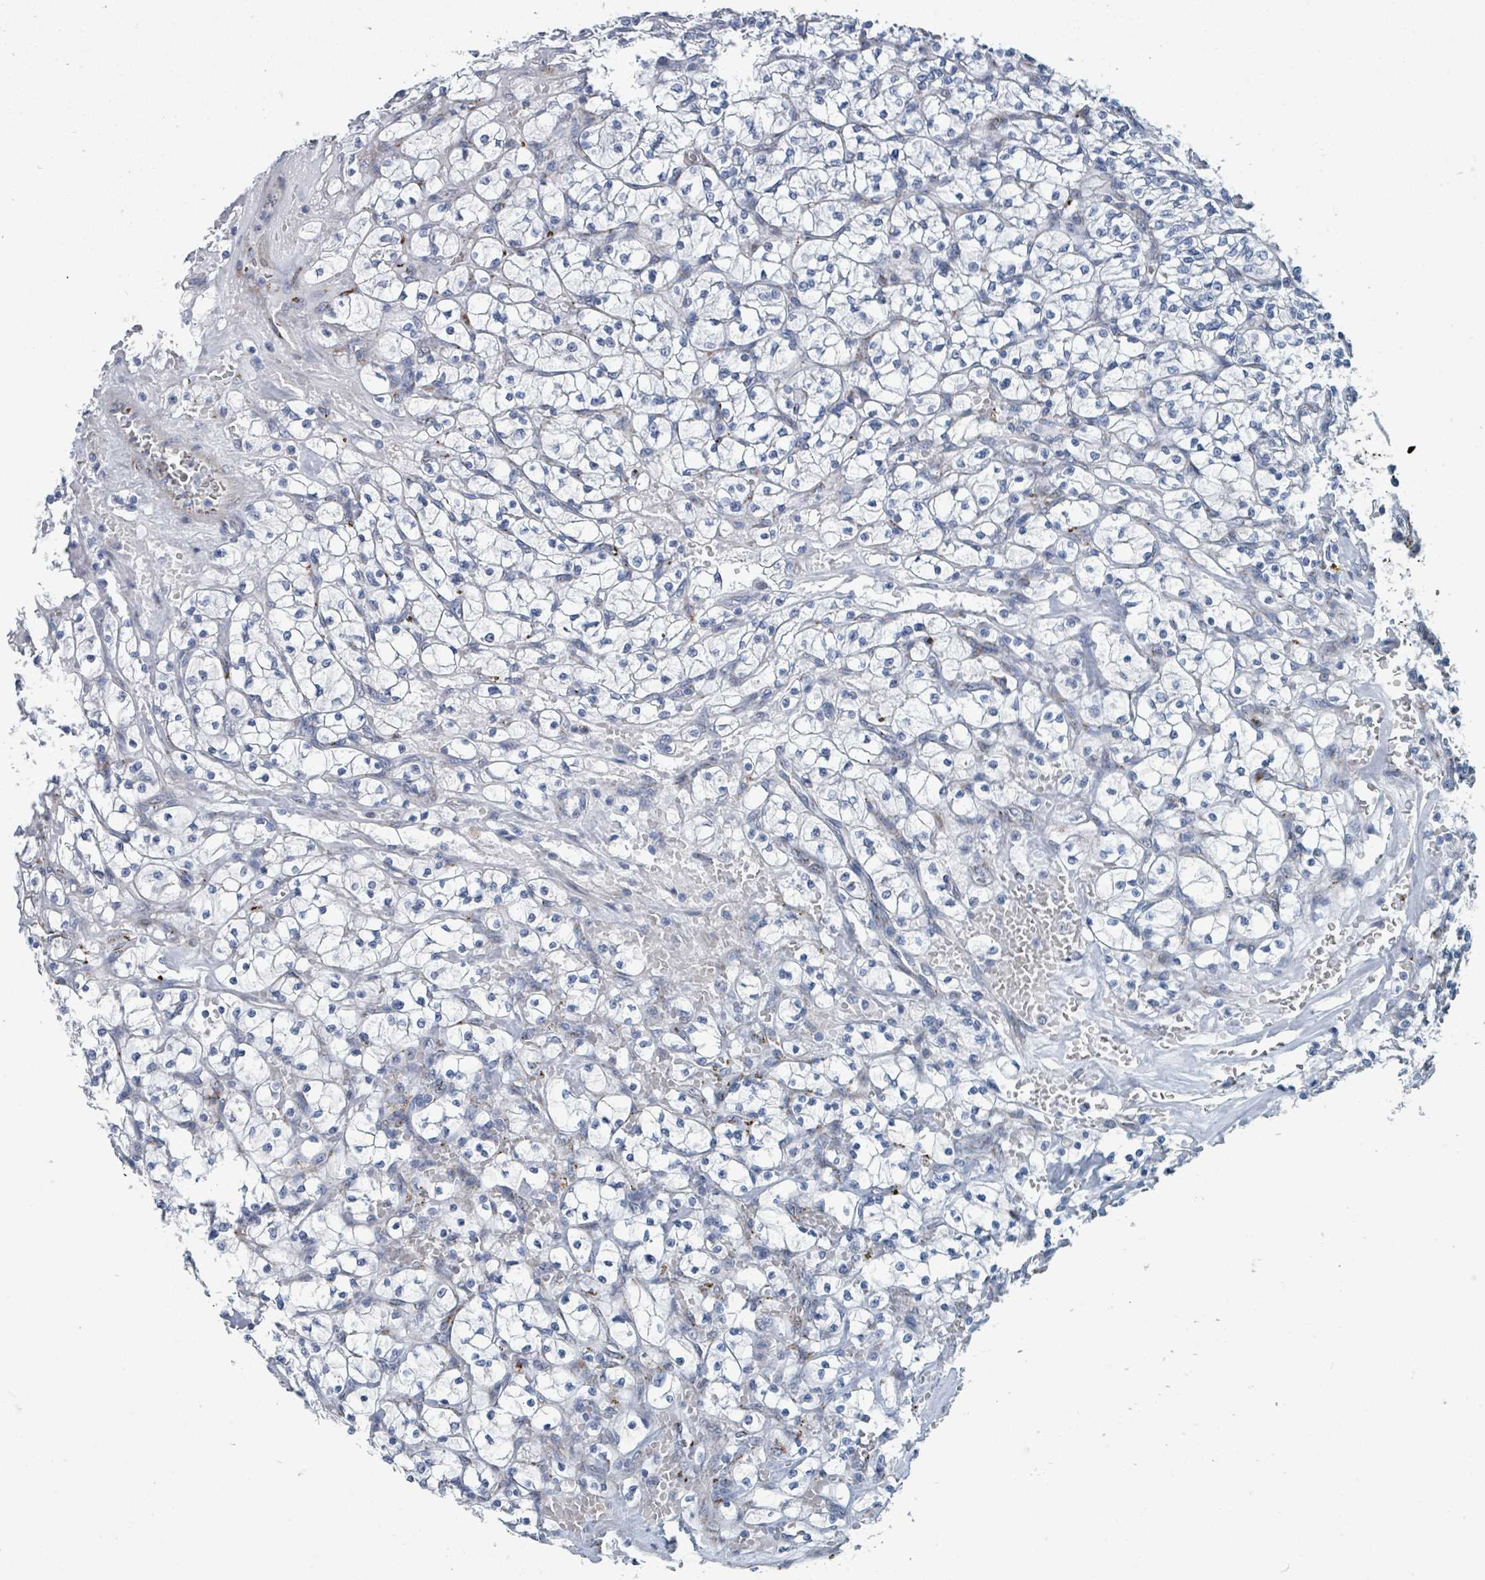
{"staining": {"intensity": "negative", "quantity": "none", "location": "none"}, "tissue": "renal cancer", "cell_type": "Tumor cells", "image_type": "cancer", "snomed": [{"axis": "morphology", "description": "Adenocarcinoma, NOS"}, {"axis": "topography", "description": "Kidney"}], "caption": "A photomicrograph of adenocarcinoma (renal) stained for a protein exhibits no brown staining in tumor cells. Brightfield microscopy of immunohistochemistry (IHC) stained with DAB (3,3'-diaminobenzidine) (brown) and hematoxylin (blue), captured at high magnification.", "gene": "DCAF5", "patient": {"sex": "female", "age": 64}}